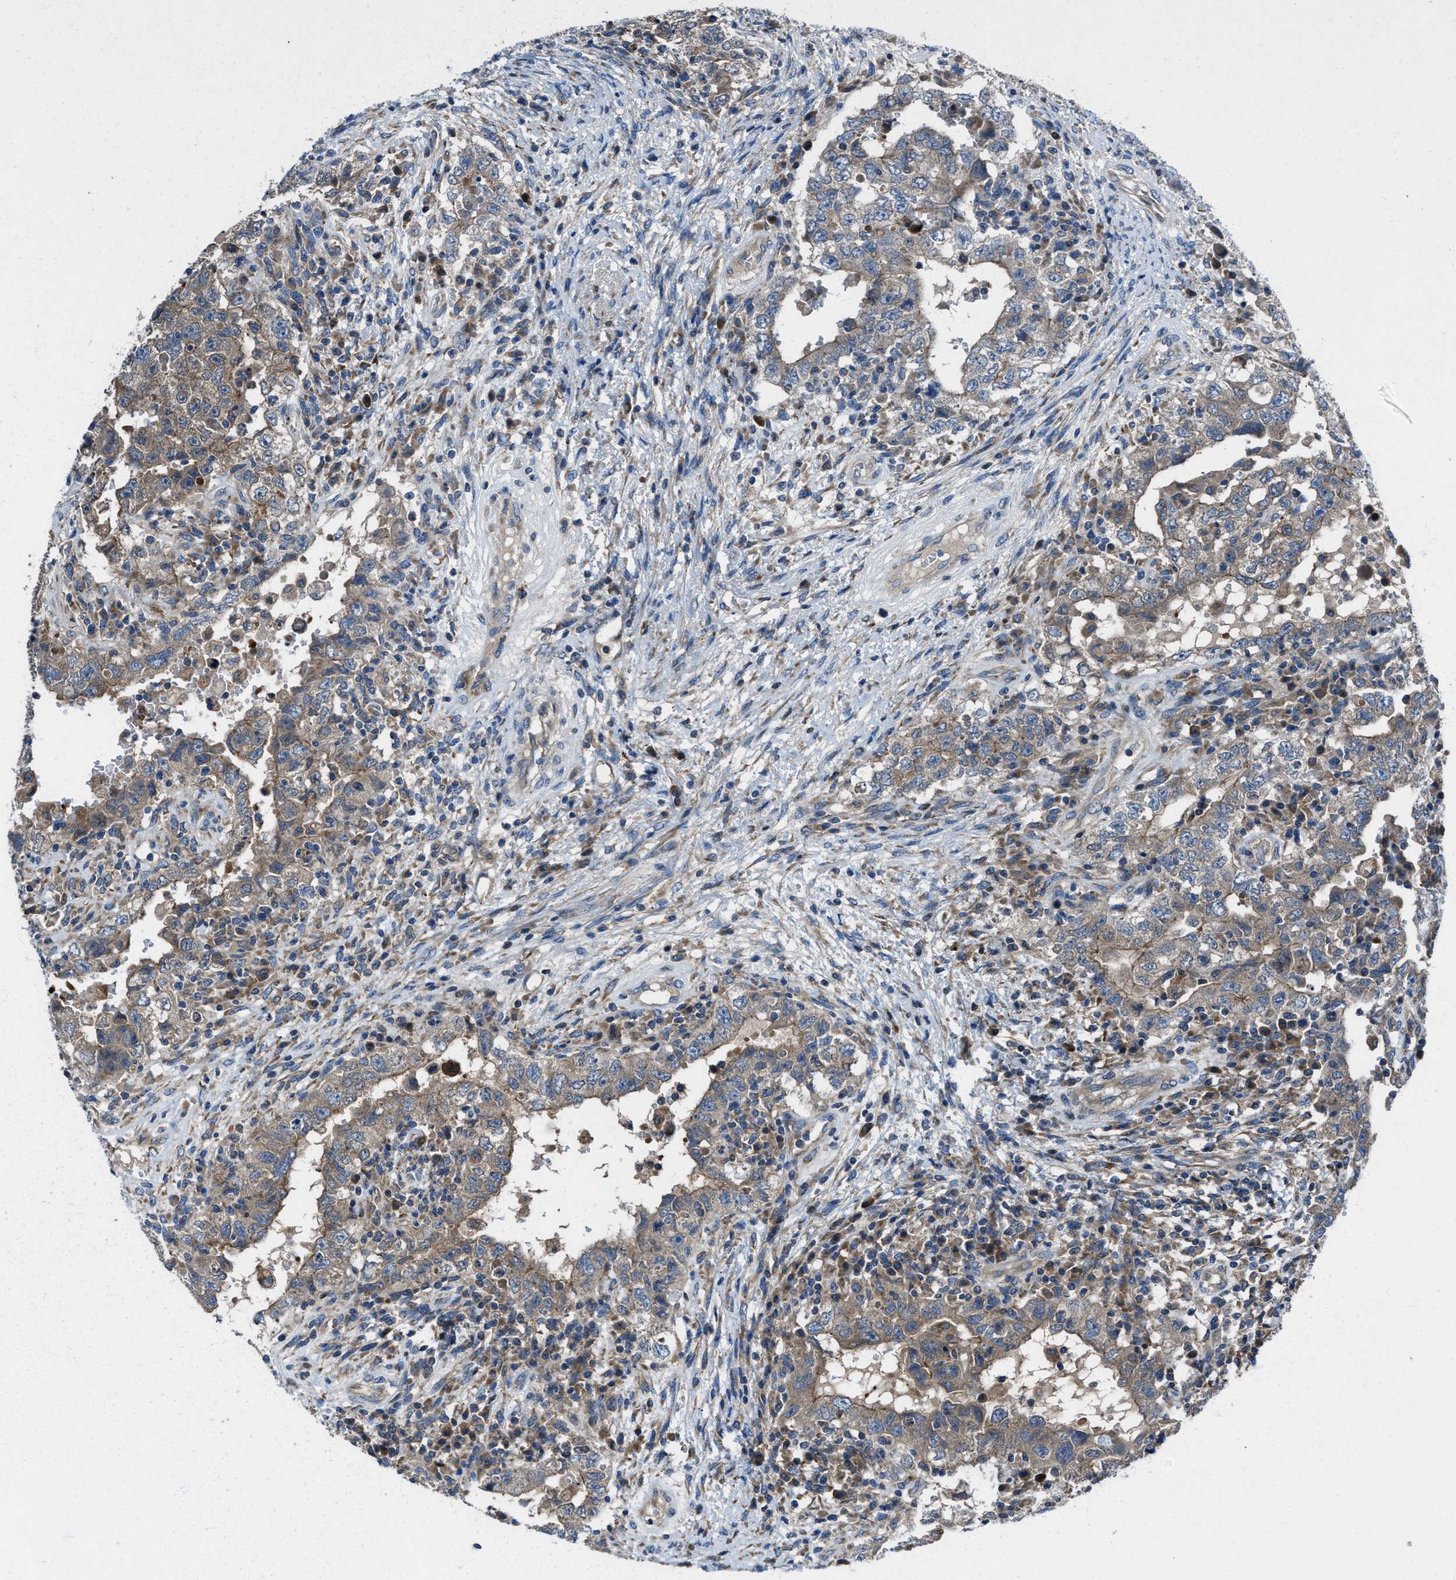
{"staining": {"intensity": "weak", "quantity": "25%-75%", "location": "cytoplasmic/membranous"}, "tissue": "testis cancer", "cell_type": "Tumor cells", "image_type": "cancer", "snomed": [{"axis": "morphology", "description": "Carcinoma, Embryonal, NOS"}, {"axis": "topography", "description": "Testis"}], "caption": "About 25%-75% of tumor cells in human testis embryonal carcinoma display weak cytoplasmic/membranous protein expression as visualized by brown immunohistochemical staining.", "gene": "MAP3K20", "patient": {"sex": "male", "age": 26}}